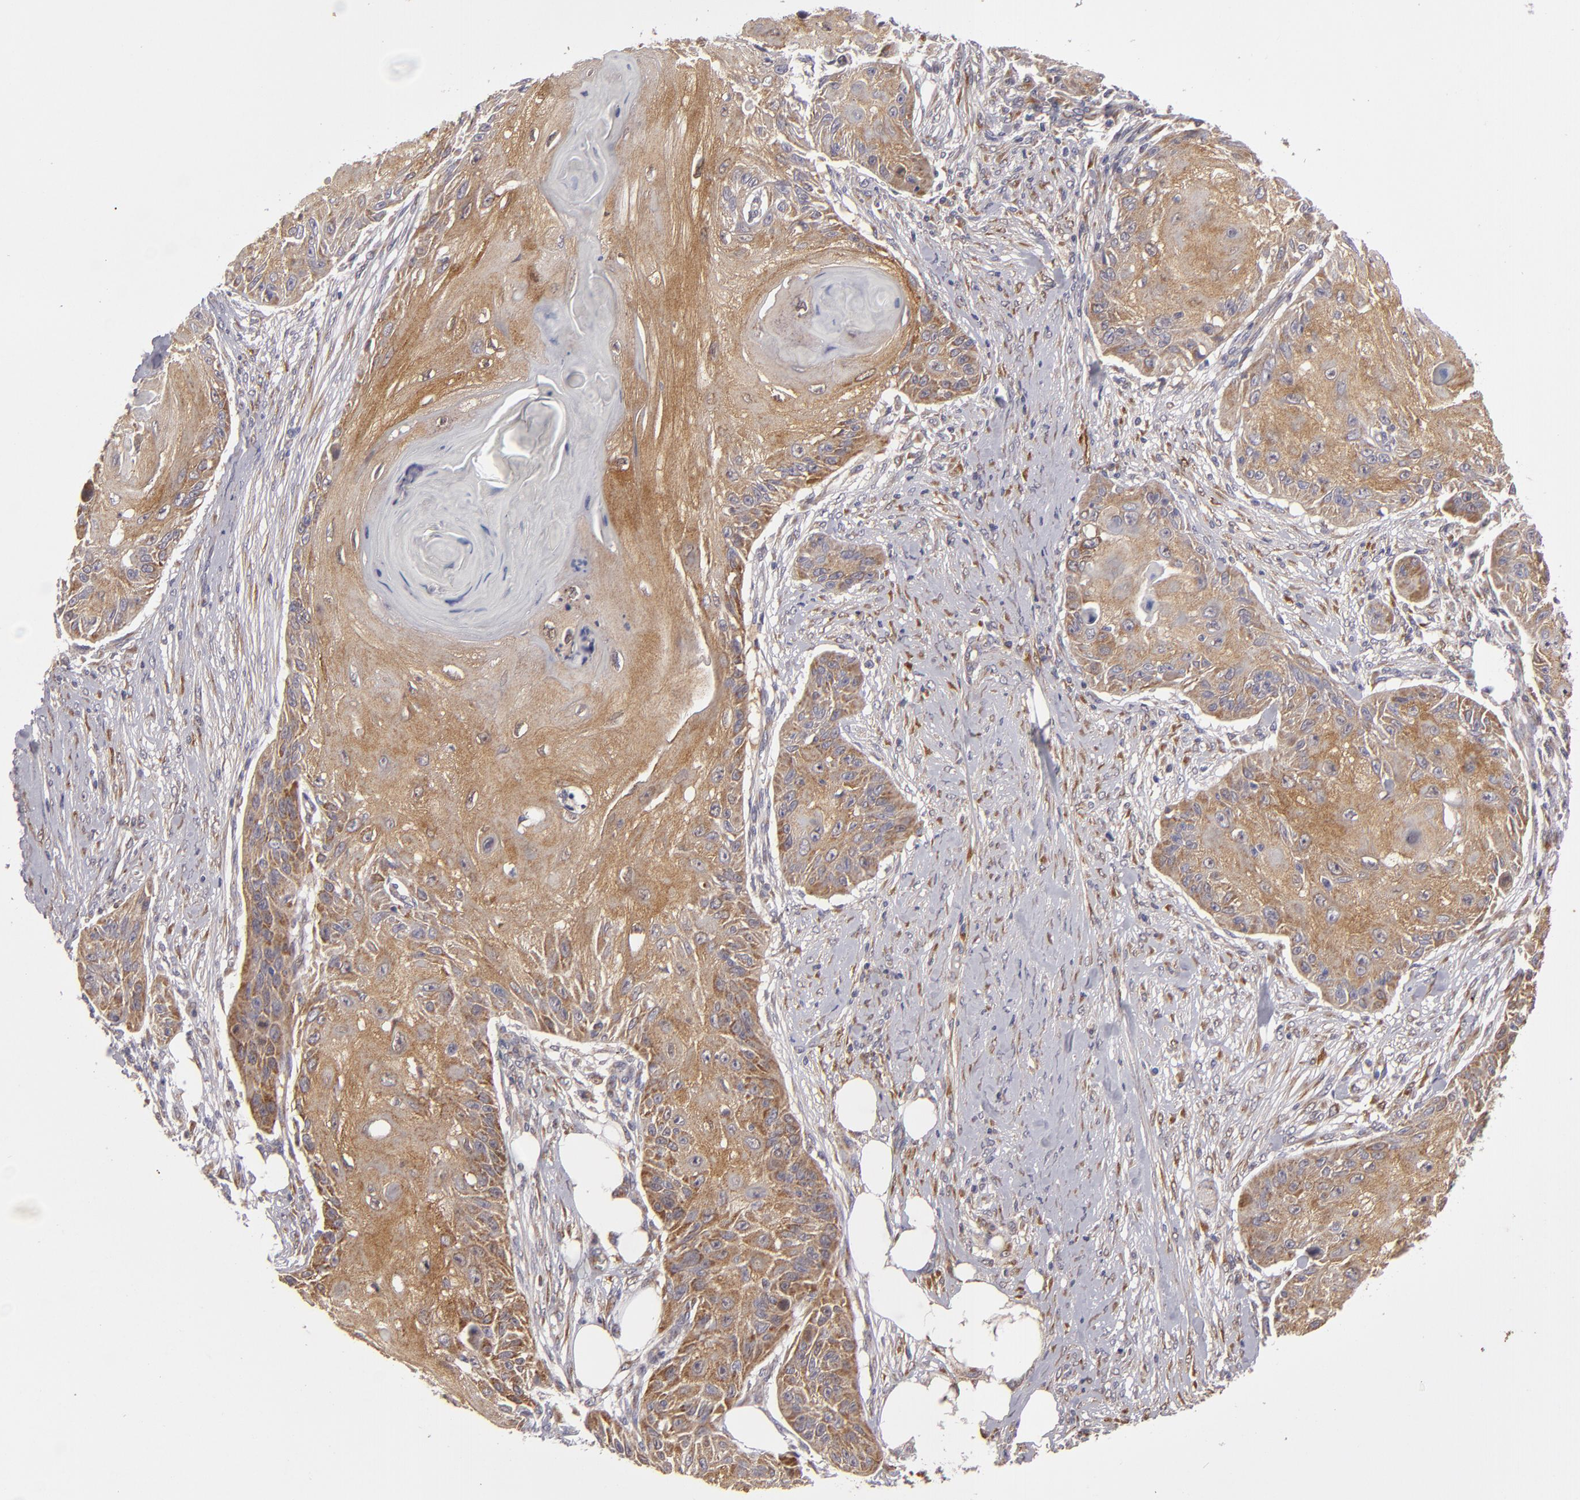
{"staining": {"intensity": "moderate", "quantity": ">75%", "location": "cytoplasmic/membranous"}, "tissue": "skin cancer", "cell_type": "Tumor cells", "image_type": "cancer", "snomed": [{"axis": "morphology", "description": "Squamous cell carcinoma, NOS"}, {"axis": "topography", "description": "Skin"}], "caption": "Immunohistochemical staining of skin cancer displays medium levels of moderate cytoplasmic/membranous expression in about >75% of tumor cells.", "gene": "SH2D4A", "patient": {"sex": "female", "age": 88}}